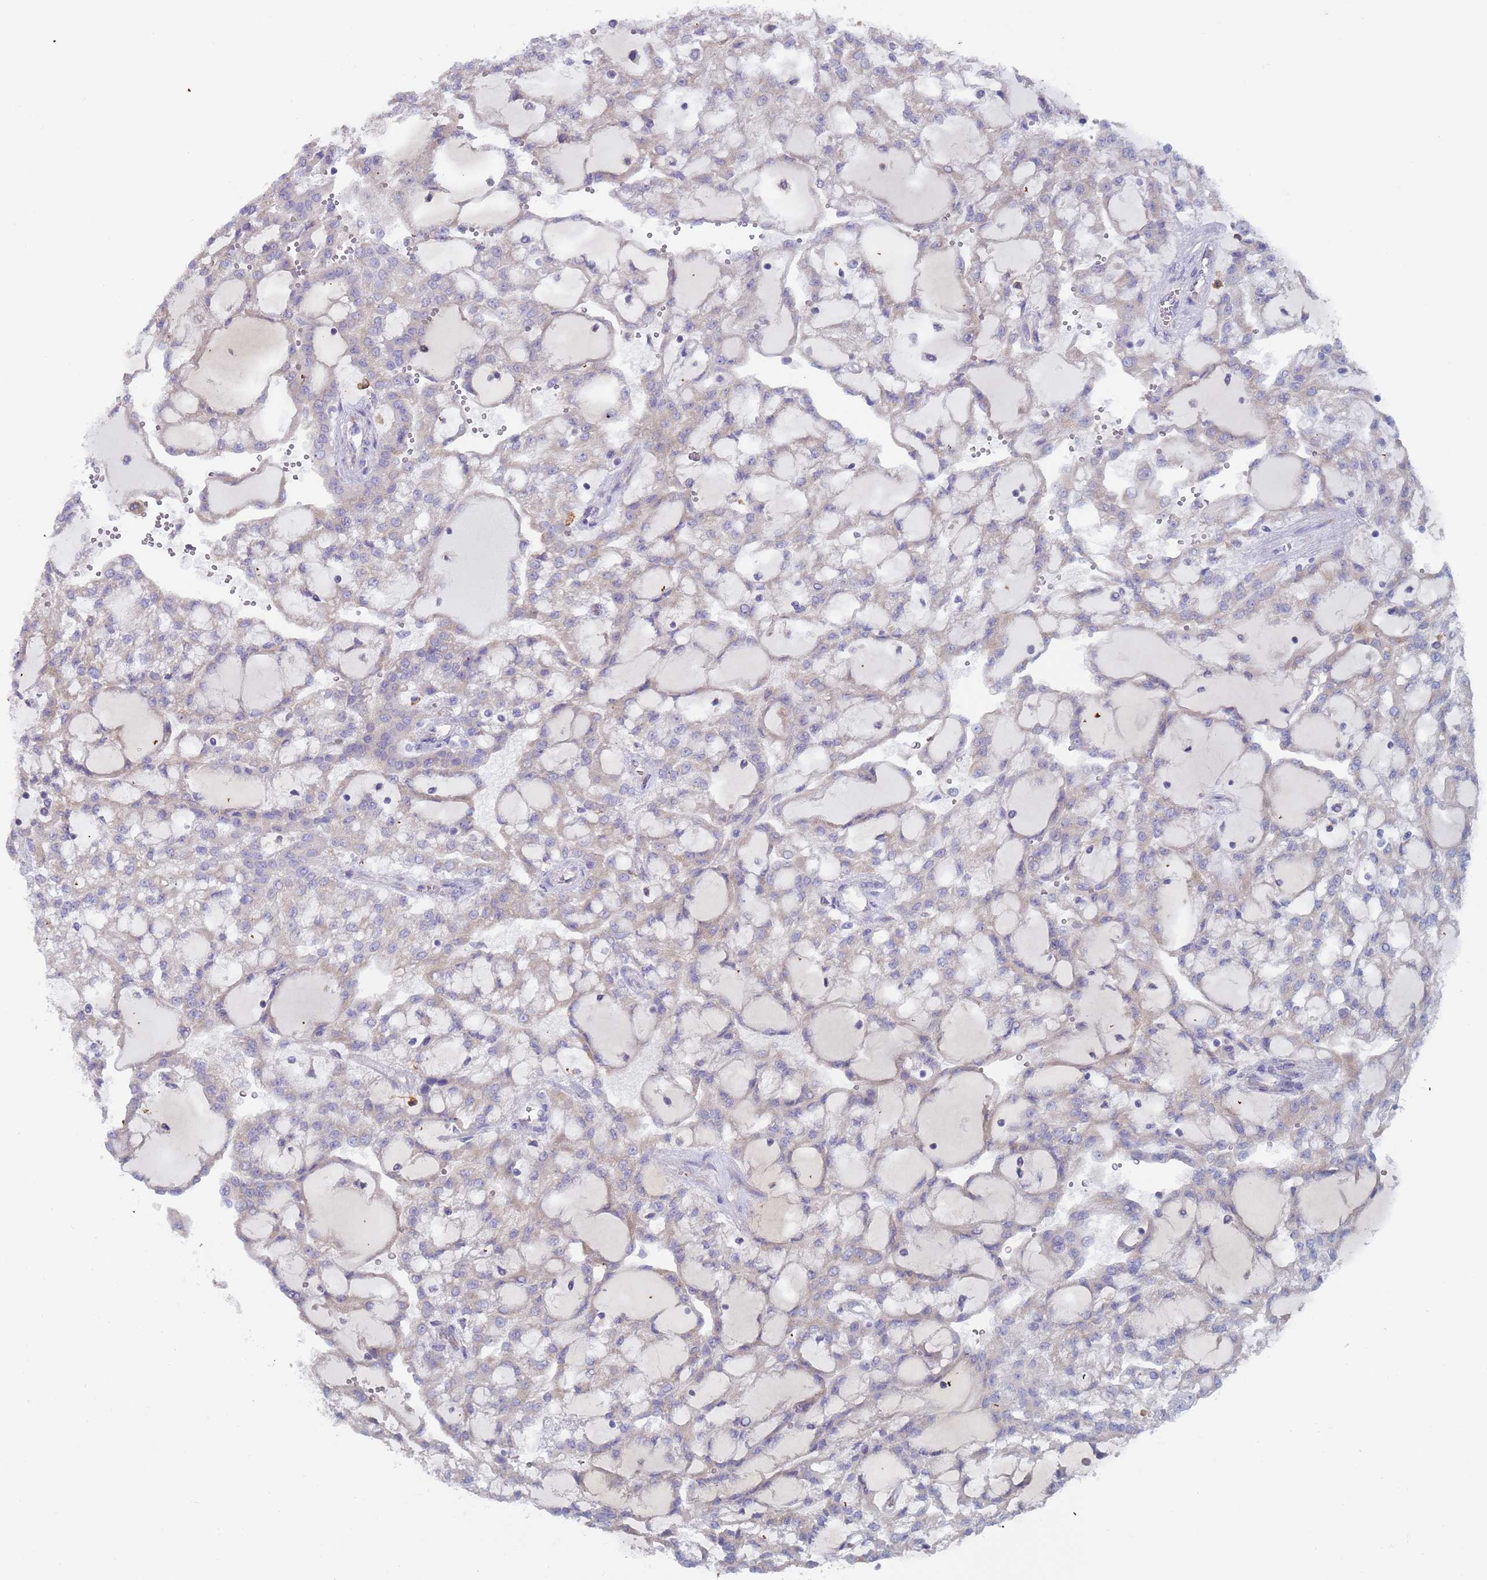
{"staining": {"intensity": "negative", "quantity": "none", "location": "none"}, "tissue": "renal cancer", "cell_type": "Tumor cells", "image_type": "cancer", "snomed": [{"axis": "morphology", "description": "Adenocarcinoma, NOS"}, {"axis": "topography", "description": "Kidney"}], "caption": "Immunohistochemical staining of human renal cancer (adenocarcinoma) exhibits no significant staining in tumor cells.", "gene": "ZNF844", "patient": {"sex": "male", "age": 63}}